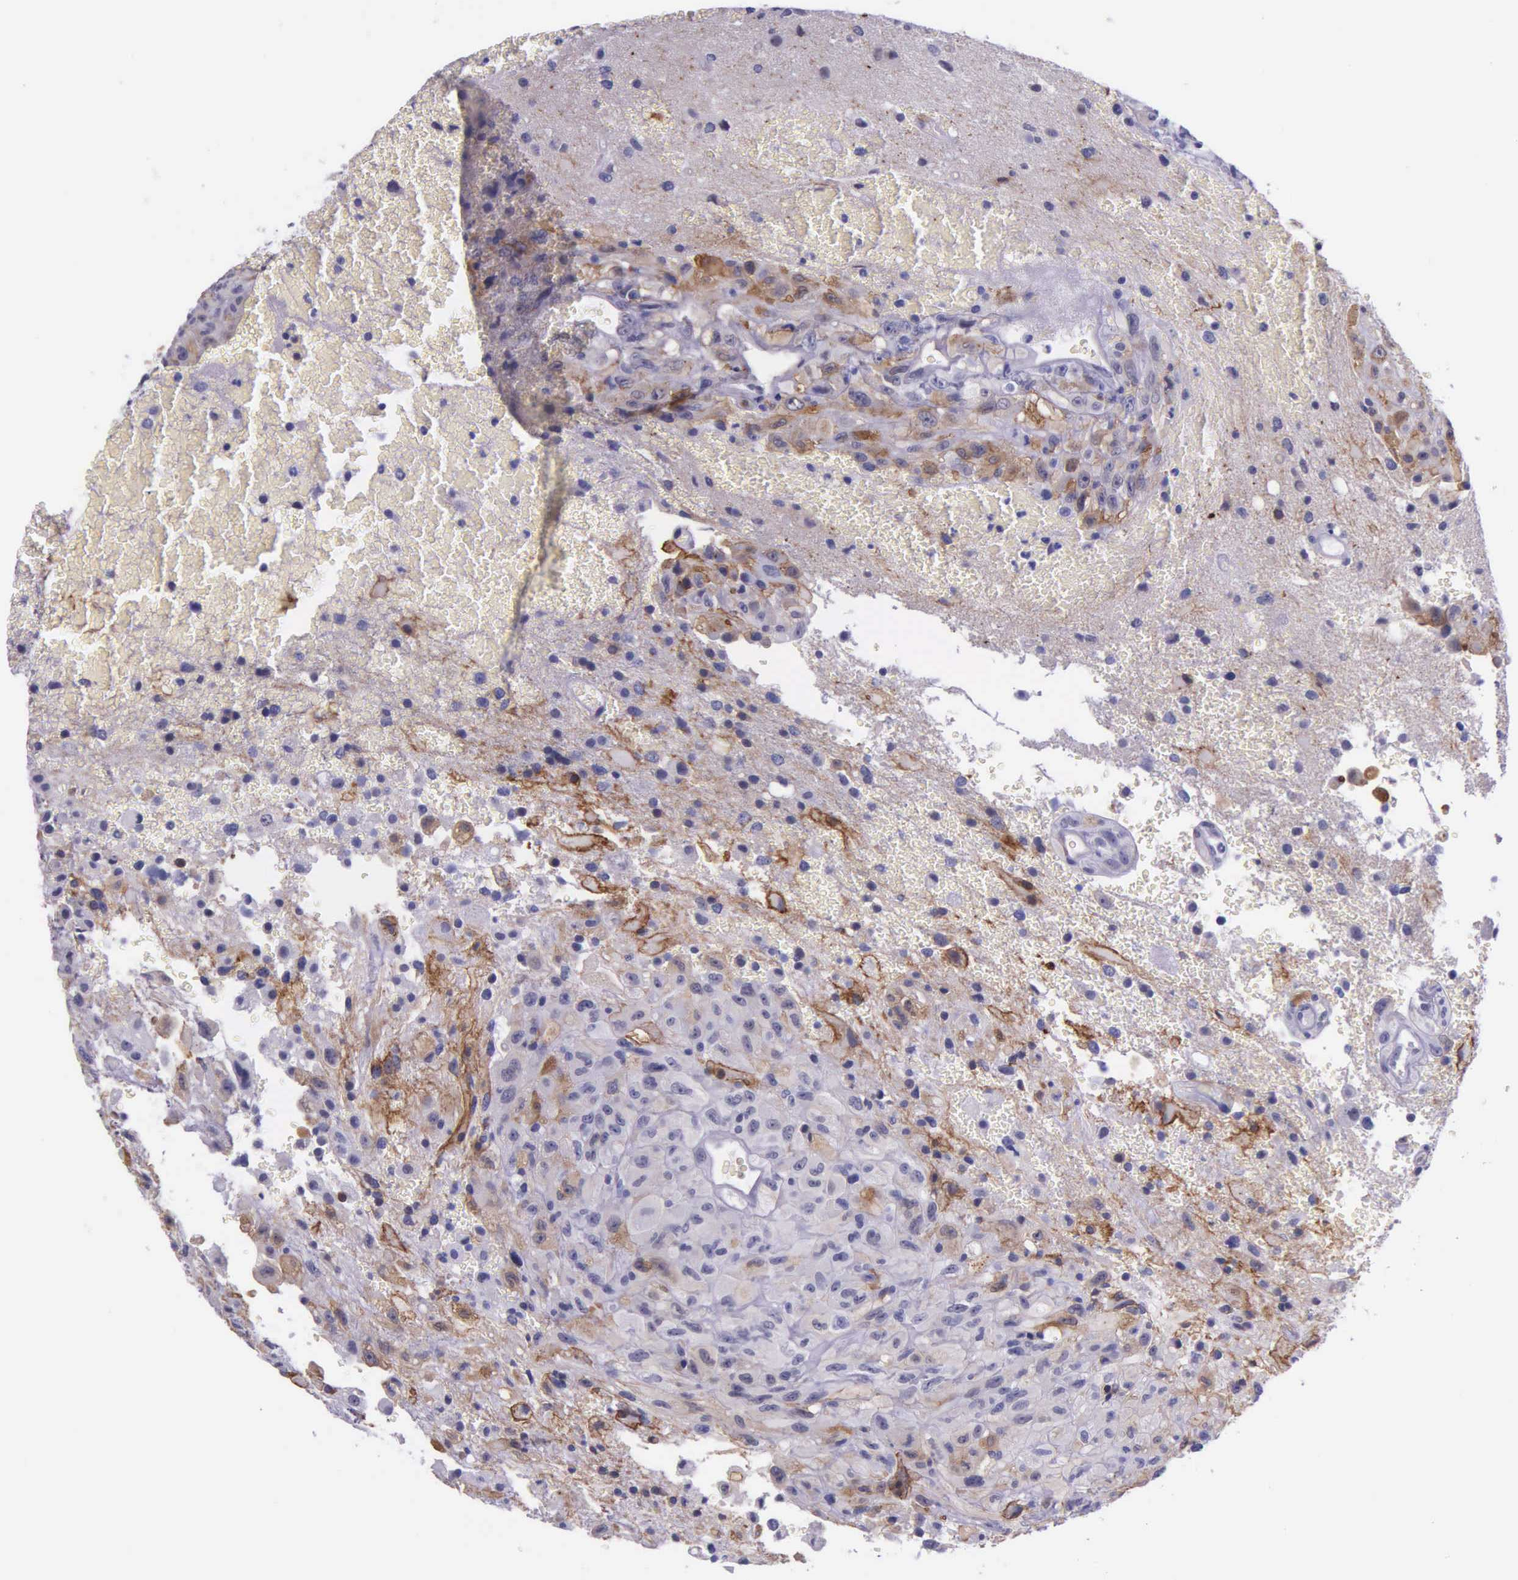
{"staining": {"intensity": "negative", "quantity": "none", "location": "none"}, "tissue": "glioma", "cell_type": "Tumor cells", "image_type": "cancer", "snomed": [{"axis": "morphology", "description": "Glioma, malignant, High grade"}, {"axis": "topography", "description": "Brain"}], "caption": "Tumor cells are negative for brown protein staining in glioma.", "gene": "AHNAK2", "patient": {"sex": "male", "age": 48}}